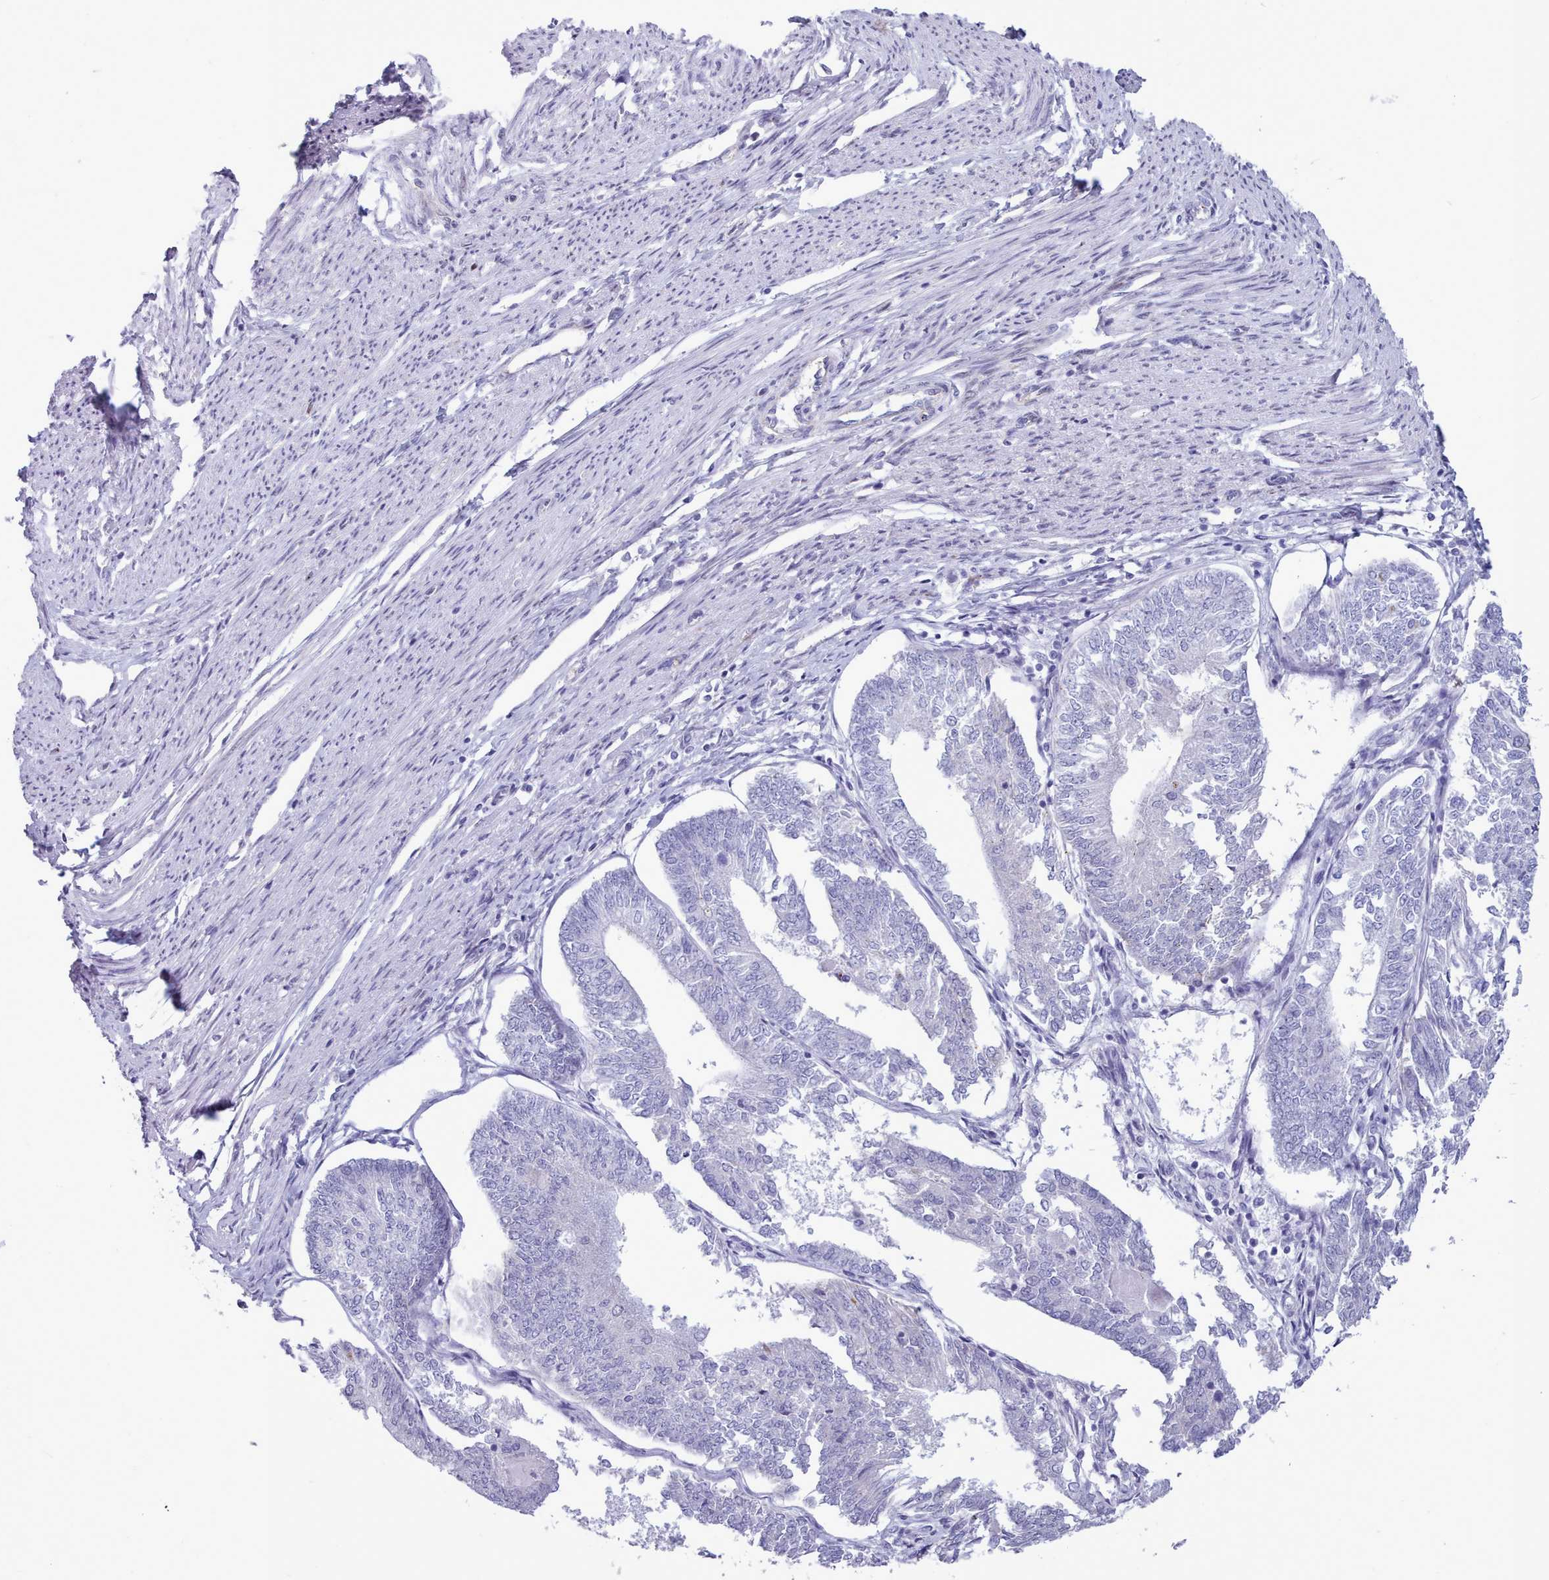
{"staining": {"intensity": "negative", "quantity": "none", "location": "none"}, "tissue": "endometrial cancer", "cell_type": "Tumor cells", "image_type": "cancer", "snomed": [{"axis": "morphology", "description": "Adenocarcinoma, NOS"}, {"axis": "topography", "description": "Endometrium"}], "caption": "Immunohistochemistry (IHC) of endometrial adenocarcinoma demonstrates no positivity in tumor cells.", "gene": "TMEM253", "patient": {"sex": "female", "age": 58}}